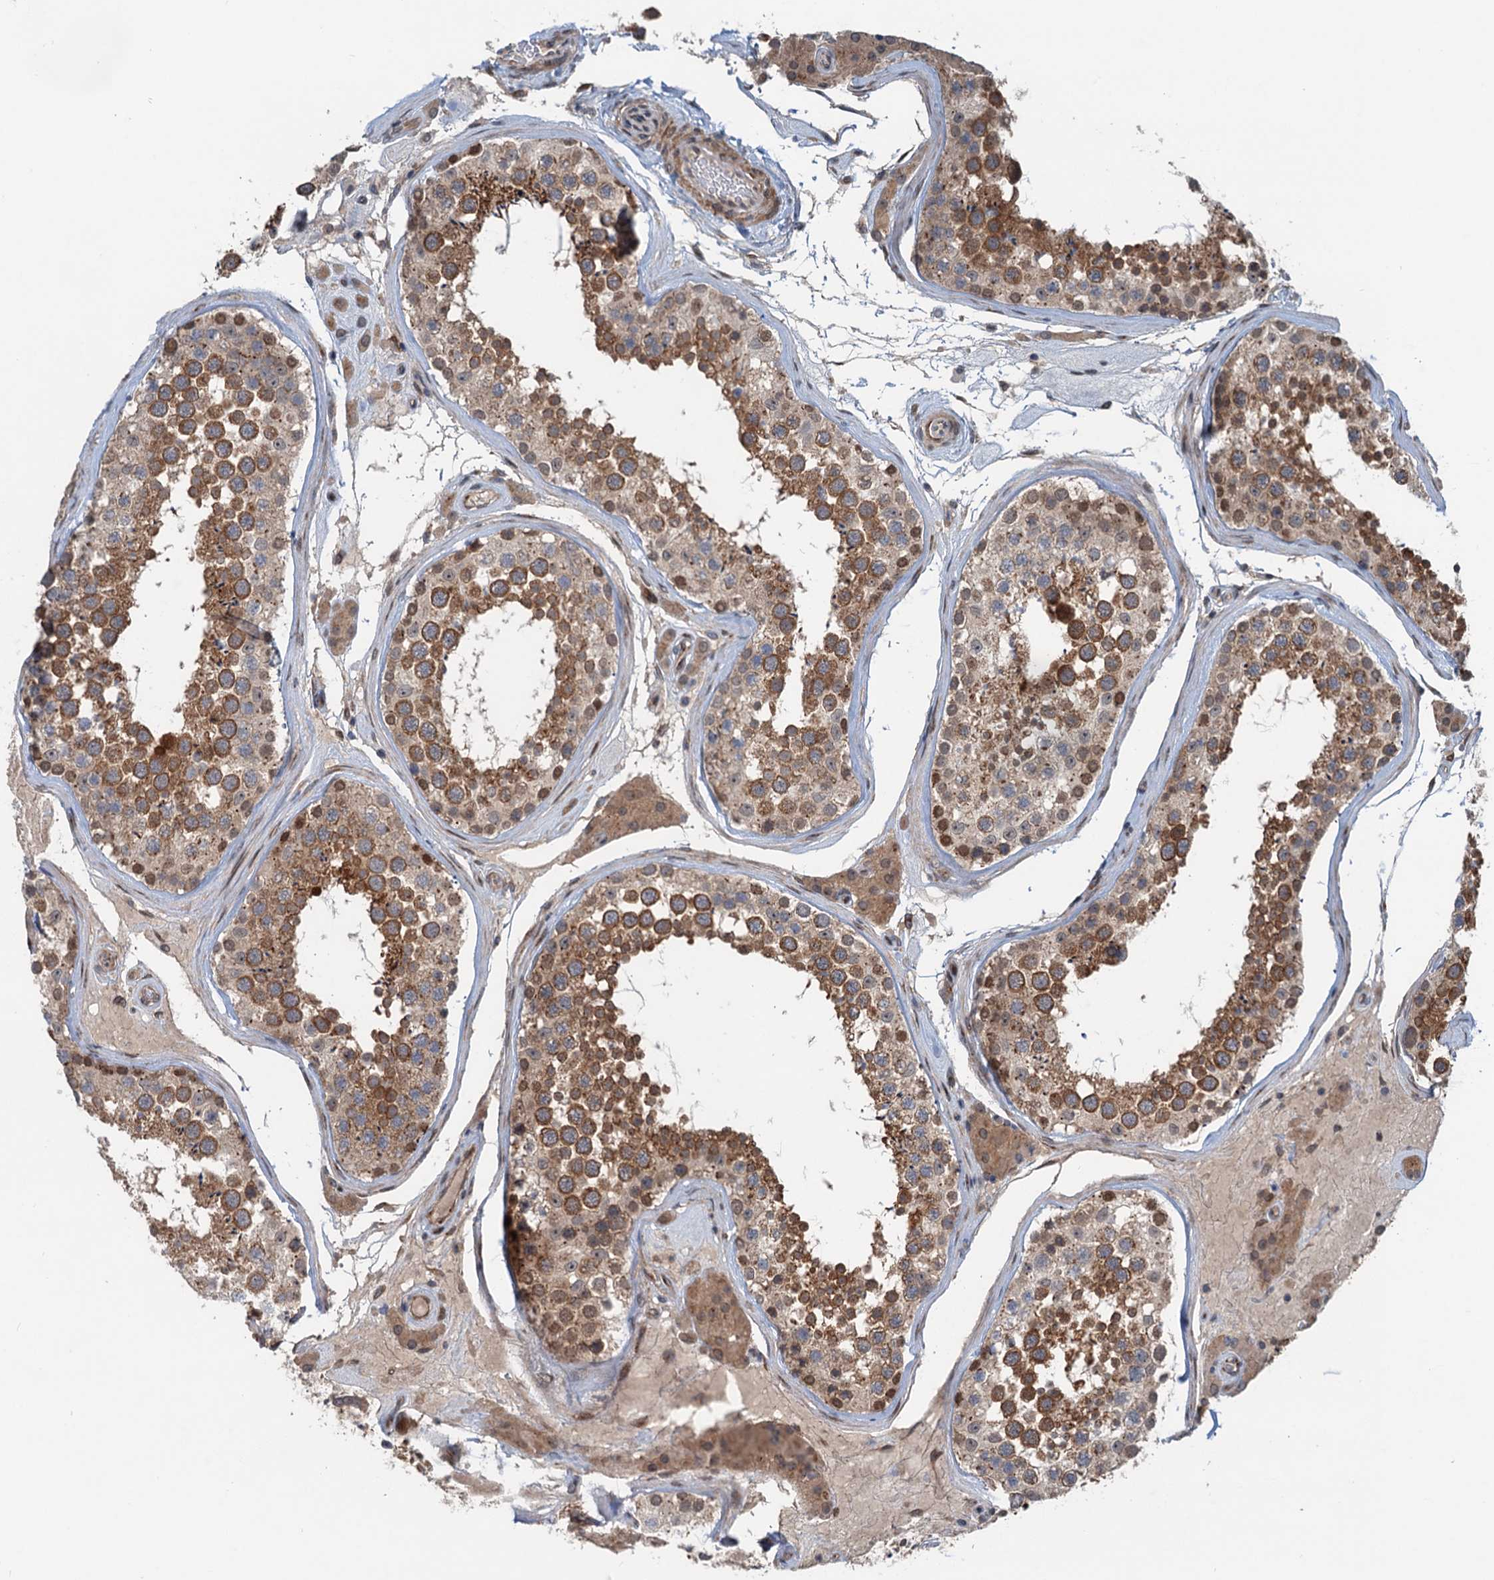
{"staining": {"intensity": "moderate", "quantity": ">75%", "location": "cytoplasmic/membranous"}, "tissue": "testis", "cell_type": "Cells in seminiferous ducts", "image_type": "normal", "snomed": [{"axis": "morphology", "description": "Normal tissue, NOS"}, {"axis": "topography", "description": "Testis"}], "caption": "Immunohistochemical staining of benign testis demonstrates >75% levels of moderate cytoplasmic/membranous protein expression in about >75% of cells in seminiferous ducts.", "gene": "DYNC2I2", "patient": {"sex": "male", "age": 46}}